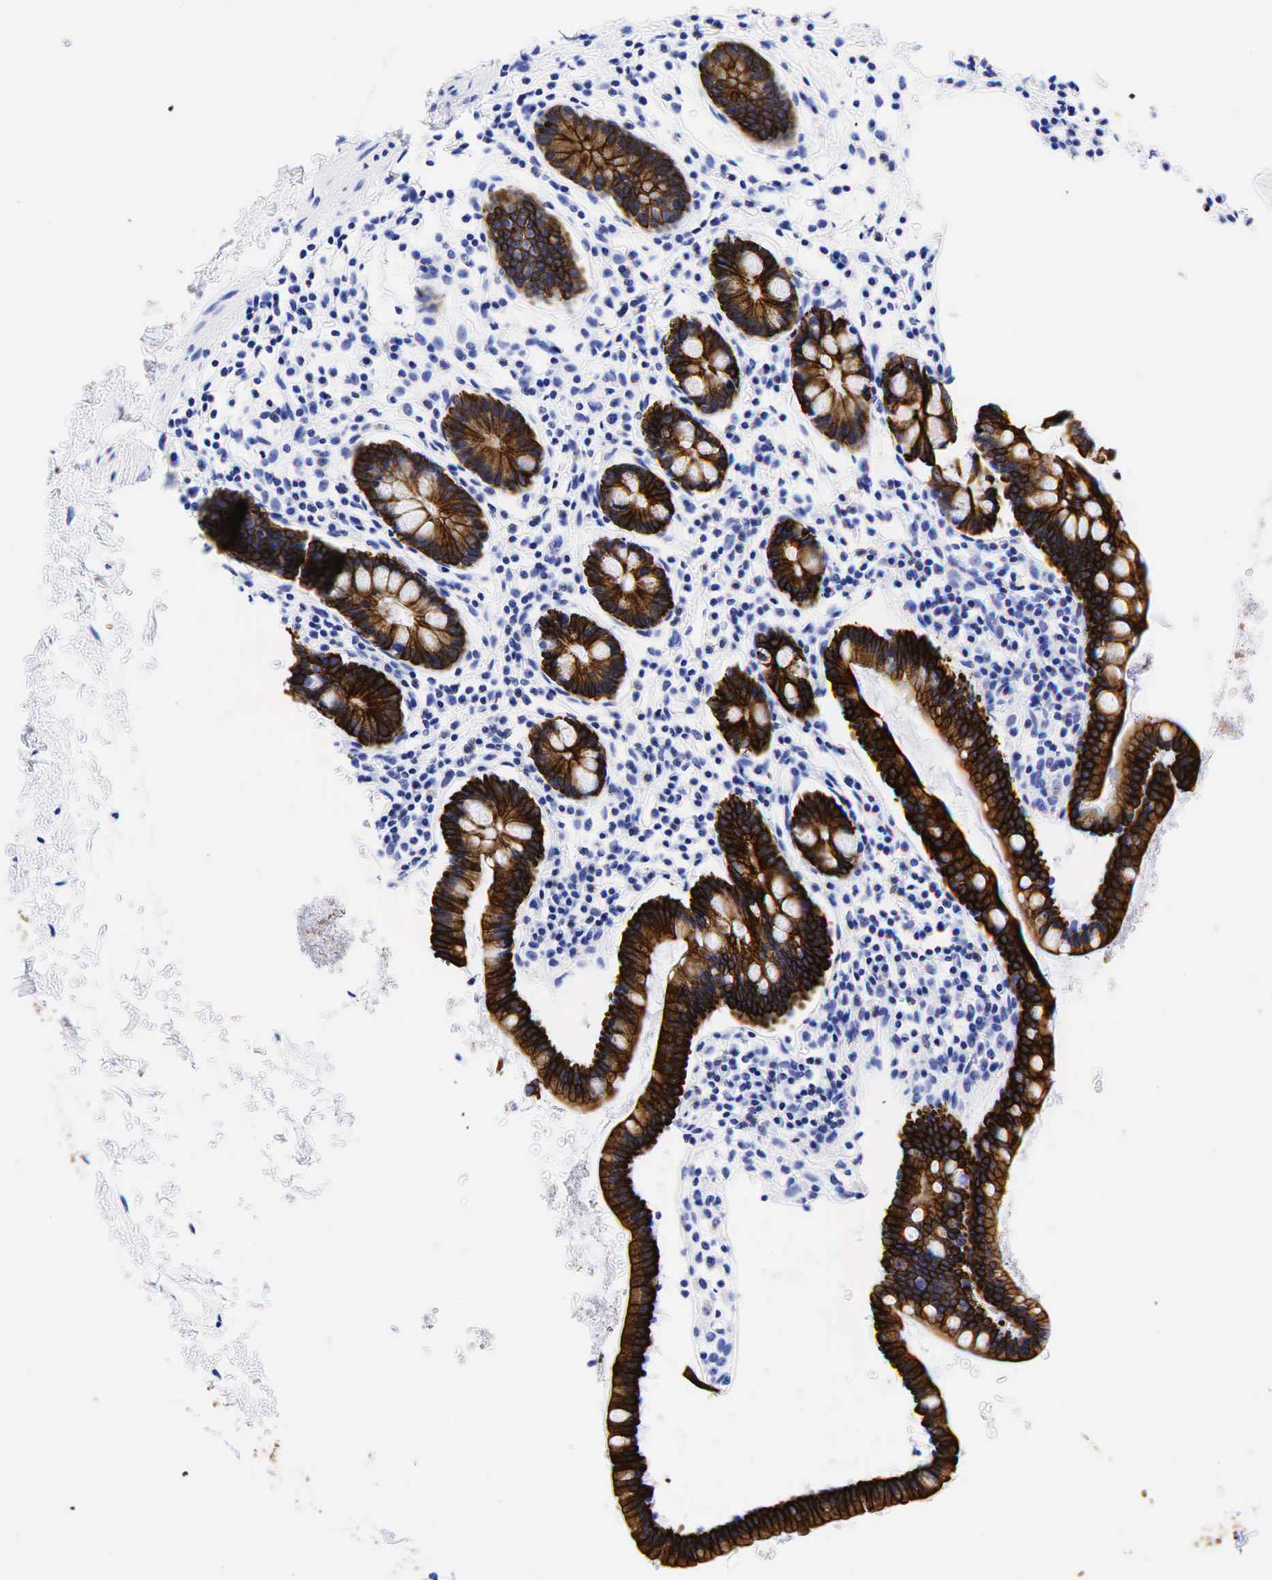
{"staining": {"intensity": "strong", "quantity": ">75%", "location": "nuclear"}, "tissue": "small intestine", "cell_type": "Glandular cells", "image_type": "normal", "snomed": [{"axis": "morphology", "description": "Normal tissue, NOS"}, {"axis": "topography", "description": "Small intestine"}], "caption": "The micrograph demonstrates immunohistochemical staining of normal small intestine. There is strong nuclear expression is appreciated in approximately >75% of glandular cells. The protein is shown in brown color, while the nuclei are stained blue.", "gene": "KRT19", "patient": {"sex": "female", "age": 37}}